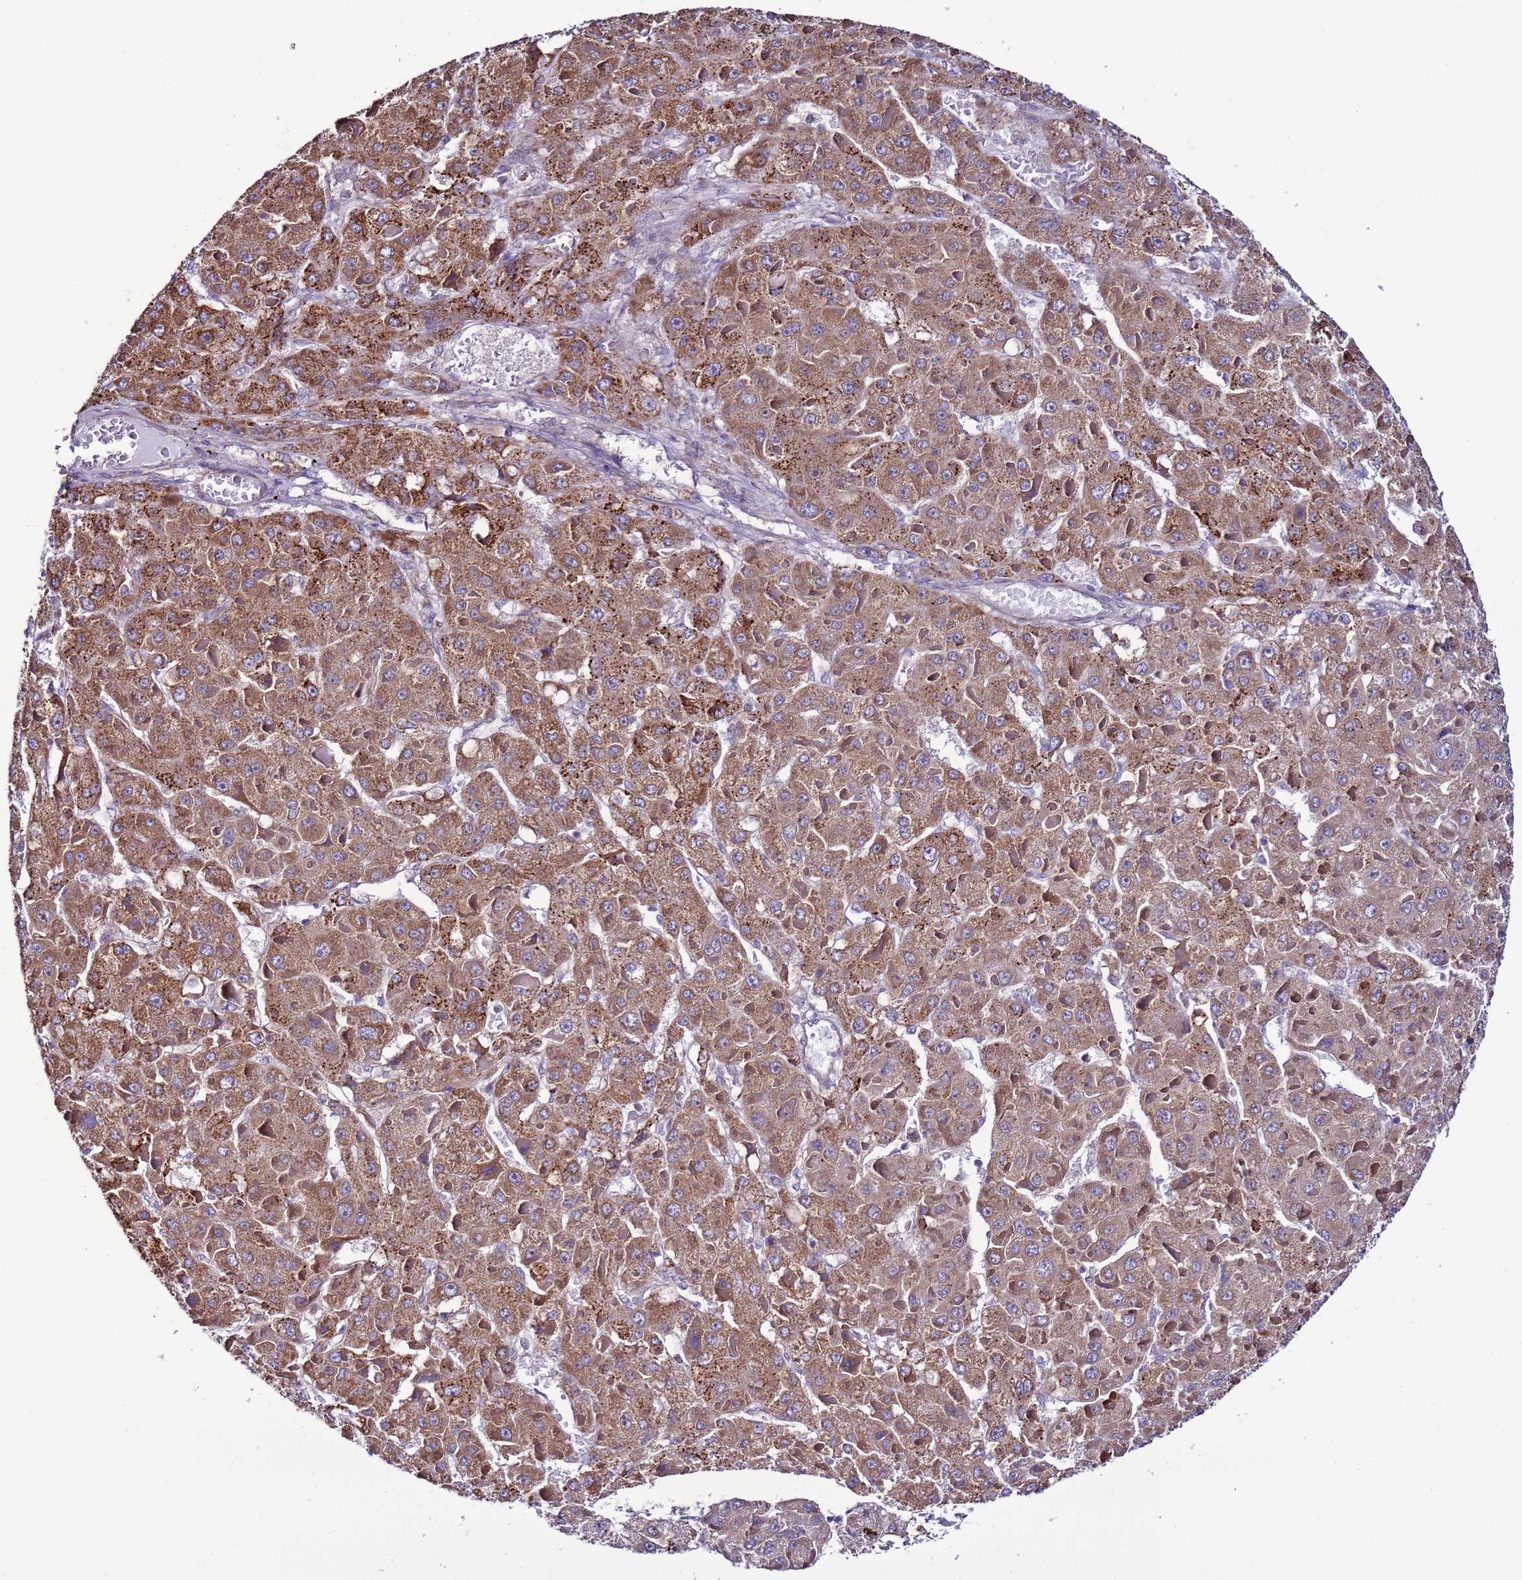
{"staining": {"intensity": "moderate", "quantity": ">75%", "location": "cytoplasmic/membranous"}, "tissue": "liver cancer", "cell_type": "Tumor cells", "image_type": "cancer", "snomed": [{"axis": "morphology", "description": "Carcinoma, Hepatocellular, NOS"}, {"axis": "topography", "description": "Liver"}], "caption": "Immunohistochemical staining of human liver cancer (hepatocellular carcinoma) shows medium levels of moderate cytoplasmic/membranous protein staining in about >75% of tumor cells.", "gene": "AHI1", "patient": {"sex": "female", "age": 73}}